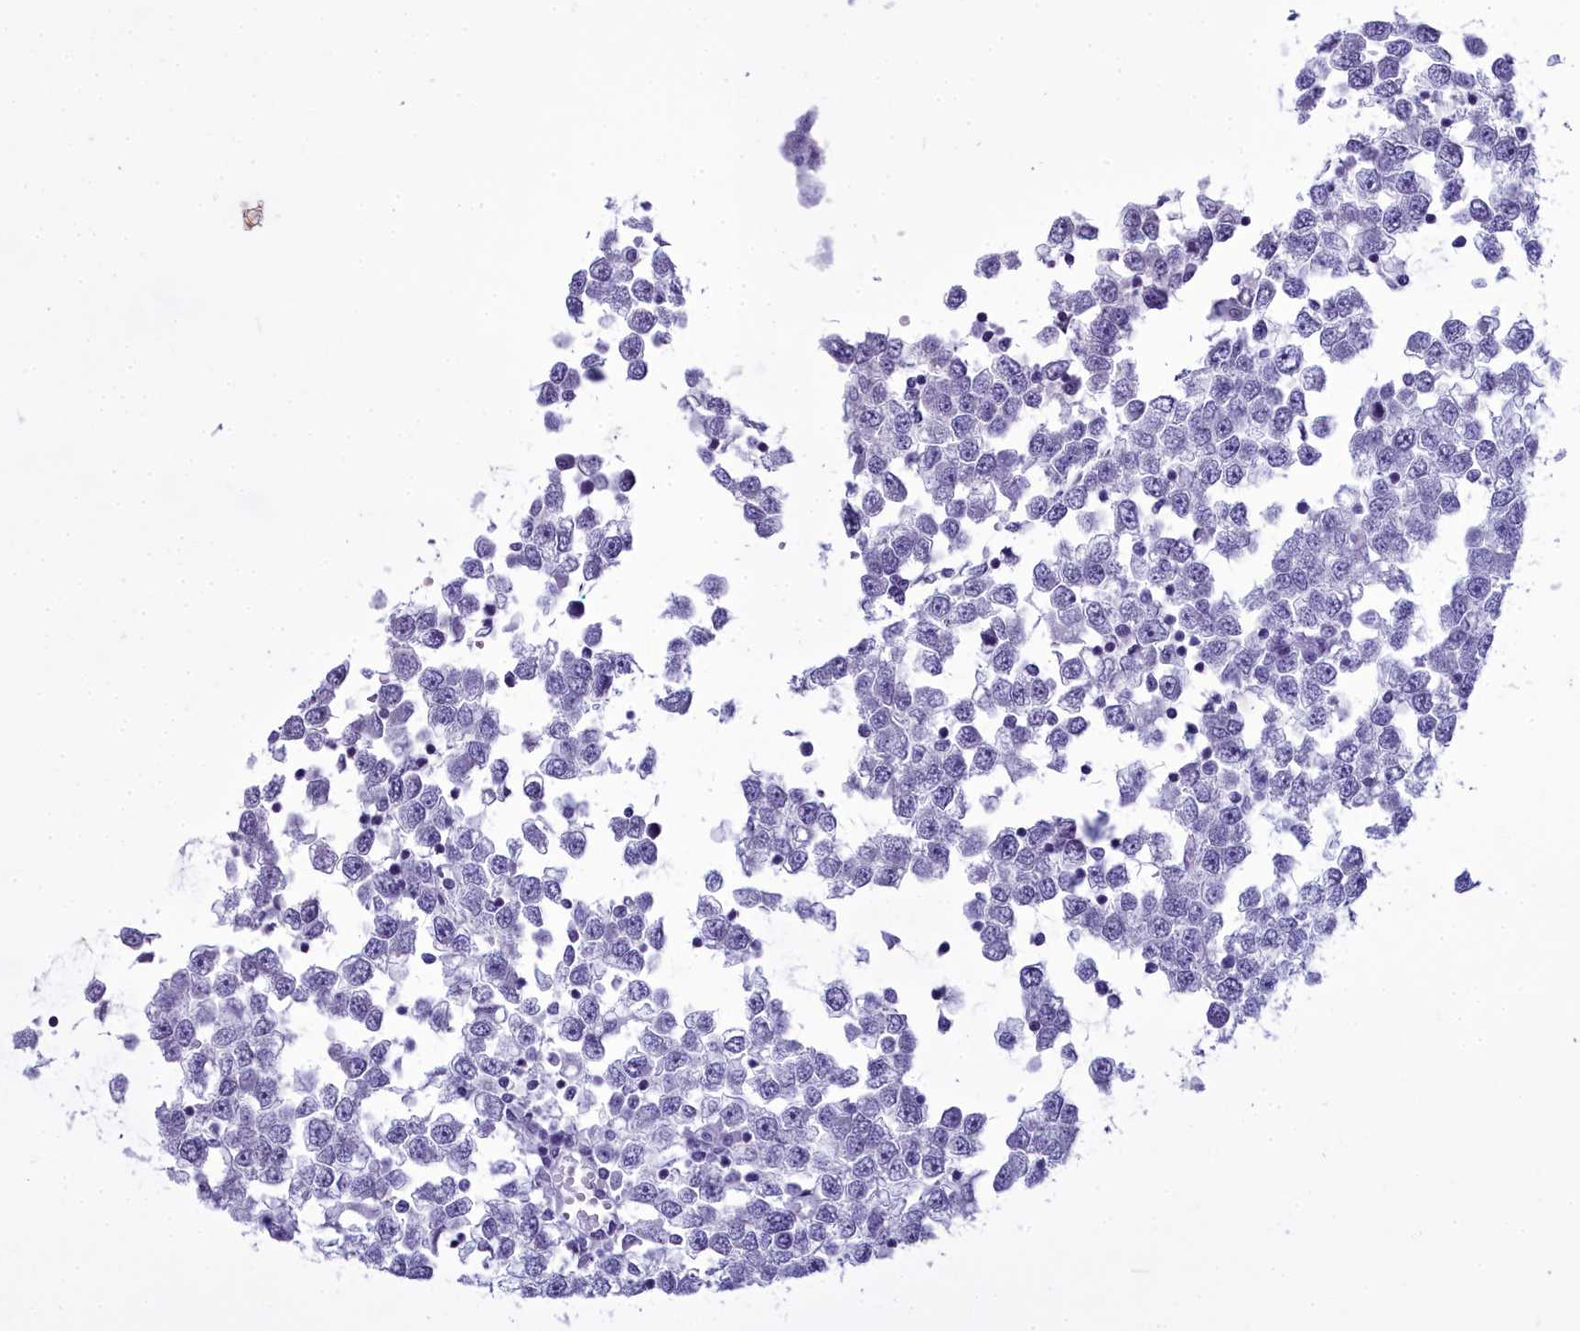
{"staining": {"intensity": "negative", "quantity": "none", "location": "none"}, "tissue": "testis cancer", "cell_type": "Tumor cells", "image_type": "cancer", "snomed": [{"axis": "morphology", "description": "Seminoma, NOS"}, {"axis": "topography", "description": "Testis"}], "caption": "Immunohistochemistry (IHC) photomicrograph of human testis cancer (seminoma) stained for a protein (brown), which shows no expression in tumor cells.", "gene": "MAP6", "patient": {"sex": "male", "age": 65}}